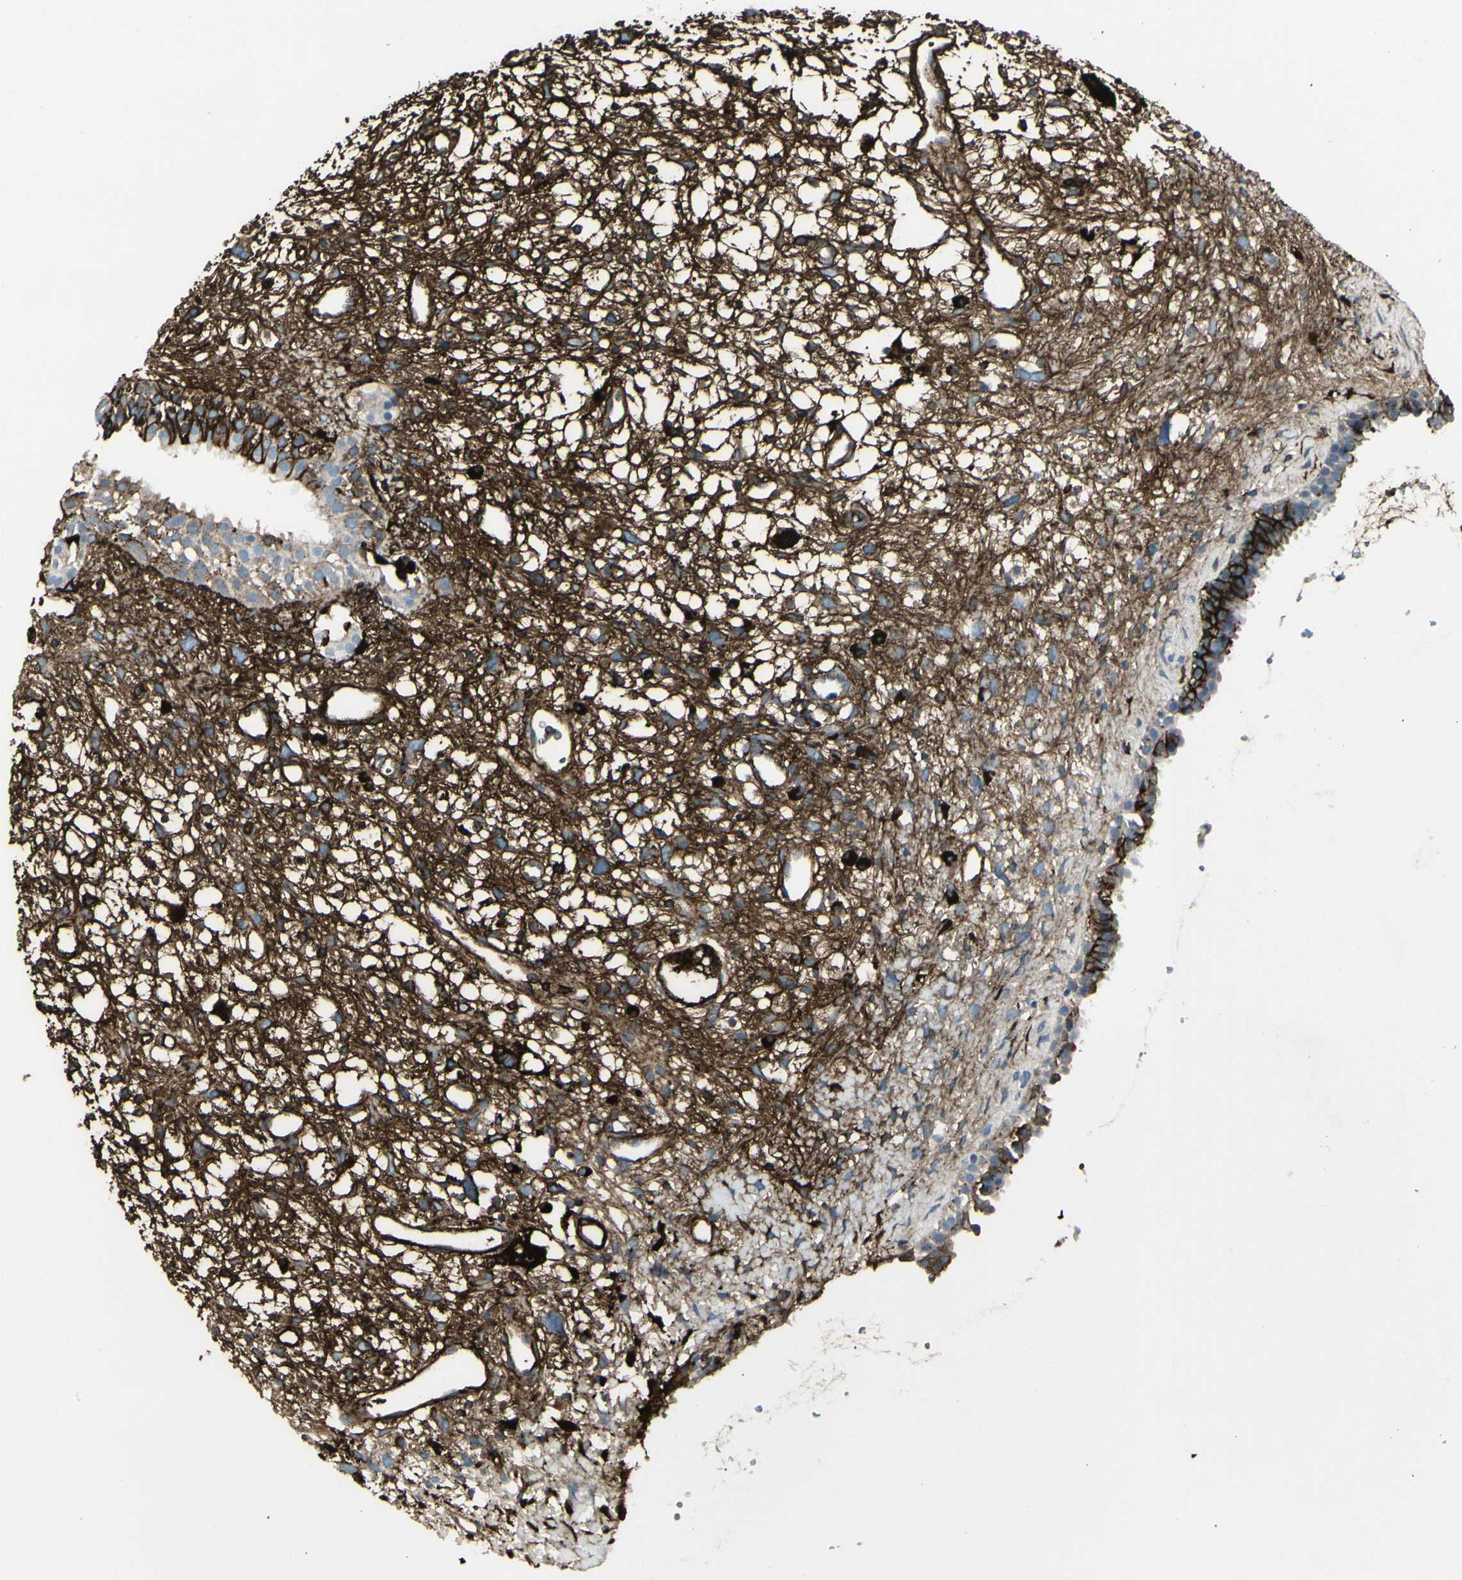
{"staining": {"intensity": "strong", "quantity": "<25%", "location": "cytoplasmic/membranous"}, "tissue": "nasopharynx", "cell_type": "Respiratory epithelial cells", "image_type": "normal", "snomed": [{"axis": "morphology", "description": "Normal tissue, NOS"}, {"axis": "topography", "description": "Nasopharynx"}], "caption": "DAB (3,3'-diaminobenzidine) immunohistochemical staining of unremarkable nasopharynx shows strong cytoplasmic/membranous protein expression in about <25% of respiratory epithelial cells.", "gene": "IGHG1", "patient": {"sex": "male", "age": 22}}